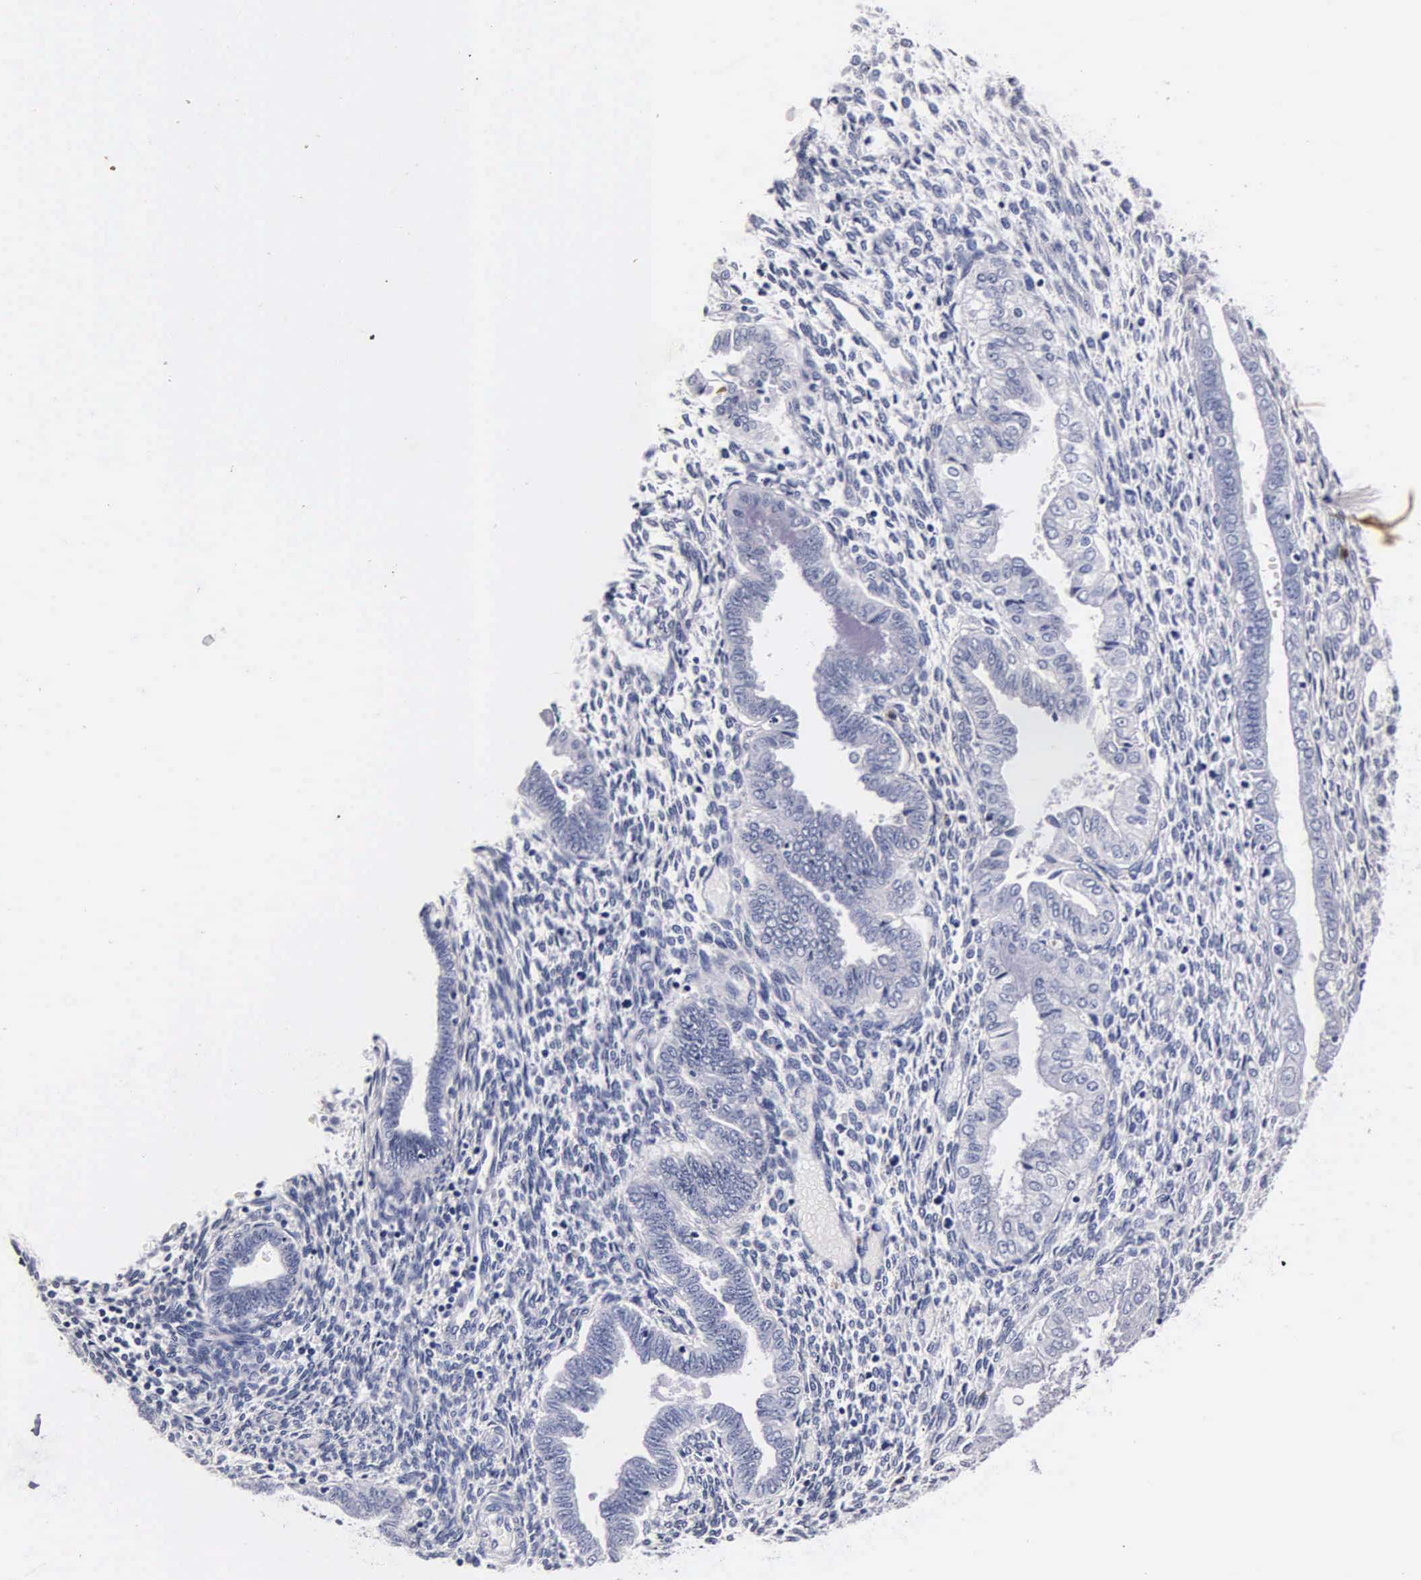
{"staining": {"intensity": "negative", "quantity": "none", "location": "none"}, "tissue": "endometrium", "cell_type": "Cells in endometrial stroma", "image_type": "normal", "snomed": [{"axis": "morphology", "description": "Normal tissue, NOS"}, {"axis": "topography", "description": "Endometrium"}], "caption": "Immunohistochemistry (IHC) of normal endometrium exhibits no staining in cells in endometrial stroma.", "gene": "MB", "patient": {"sex": "female", "age": 36}}